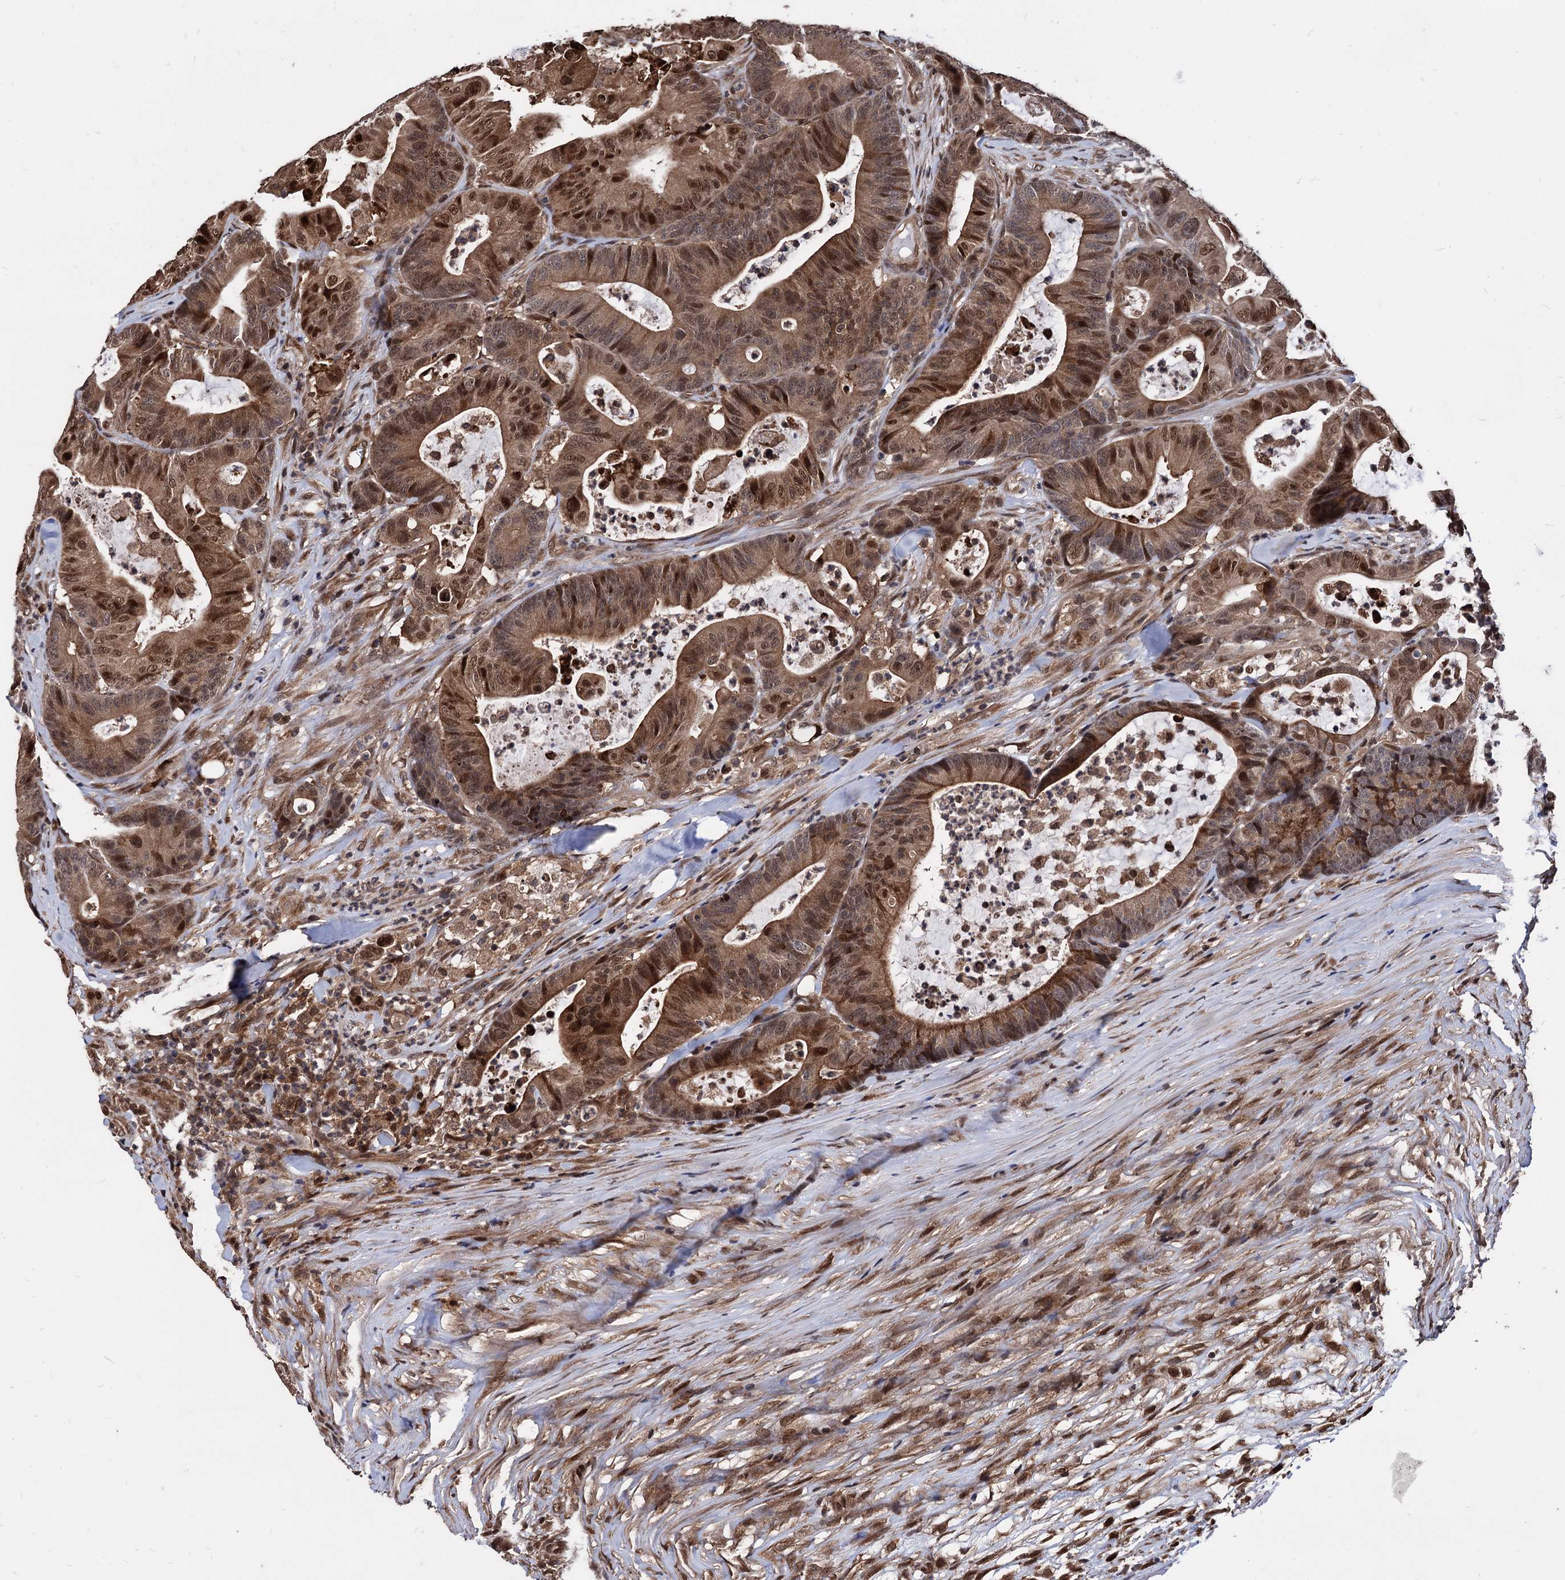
{"staining": {"intensity": "moderate", "quantity": ">75%", "location": "cytoplasmic/membranous,nuclear"}, "tissue": "colorectal cancer", "cell_type": "Tumor cells", "image_type": "cancer", "snomed": [{"axis": "morphology", "description": "Adenocarcinoma, NOS"}, {"axis": "topography", "description": "Colon"}], "caption": "Adenocarcinoma (colorectal) stained with DAB (3,3'-diaminobenzidine) IHC displays medium levels of moderate cytoplasmic/membranous and nuclear expression in about >75% of tumor cells.", "gene": "ANKRD12", "patient": {"sex": "female", "age": 84}}